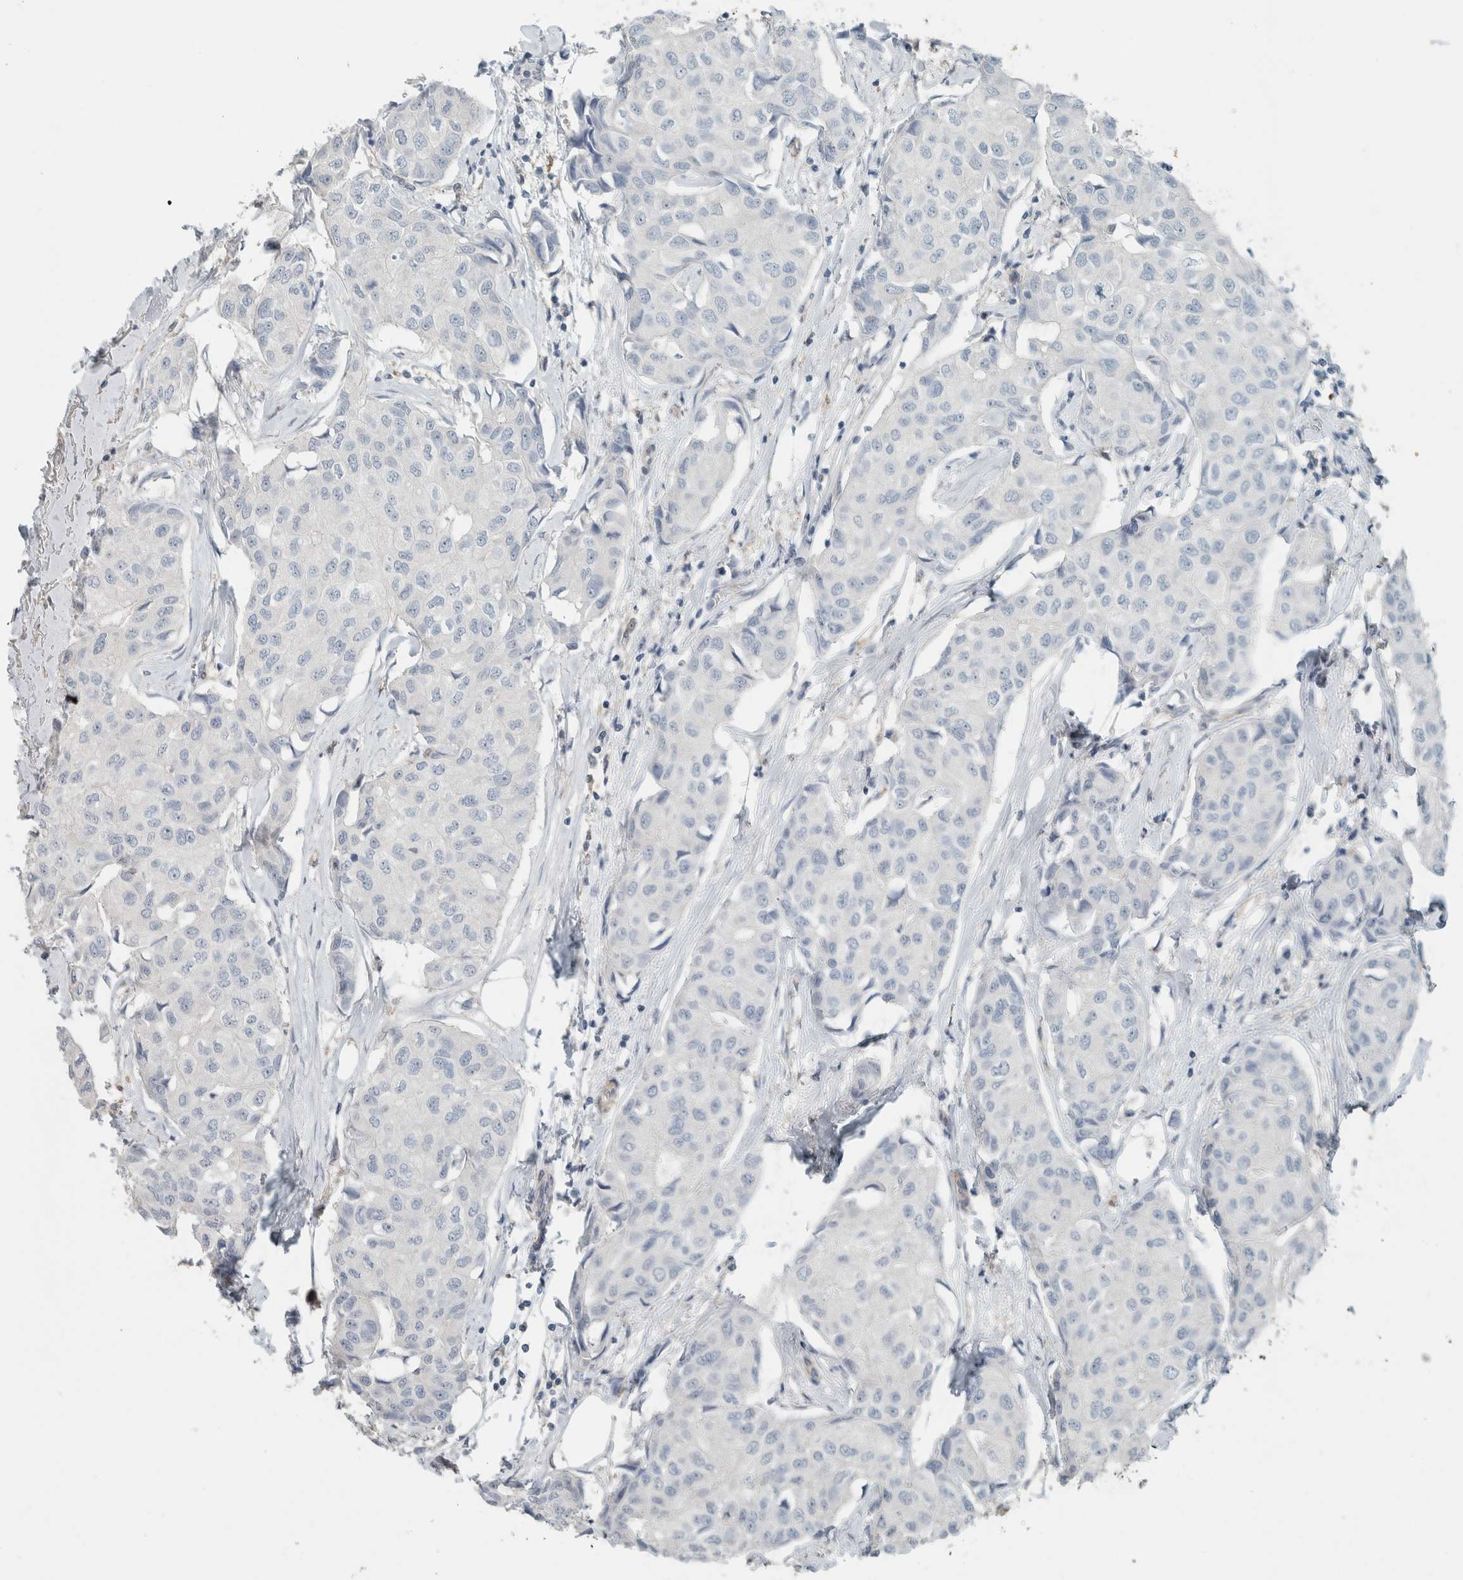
{"staining": {"intensity": "negative", "quantity": "none", "location": "none"}, "tissue": "breast cancer", "cell_type": "Tumor cells", "image_type": "cancer", "snomed": [{"axis": "morphology", "description": "Duct carcinoma"}, {"axis": "topography", "description": "Breast"}], "caption": "Immunohistochemistry image of neoplastic tissue: human intraductal carcinoma (breast) stained with DAB reveals no significant protein staining in tumor cells.", "gene": "SCIN", "patient": {"sex": "female", "age": 80}}